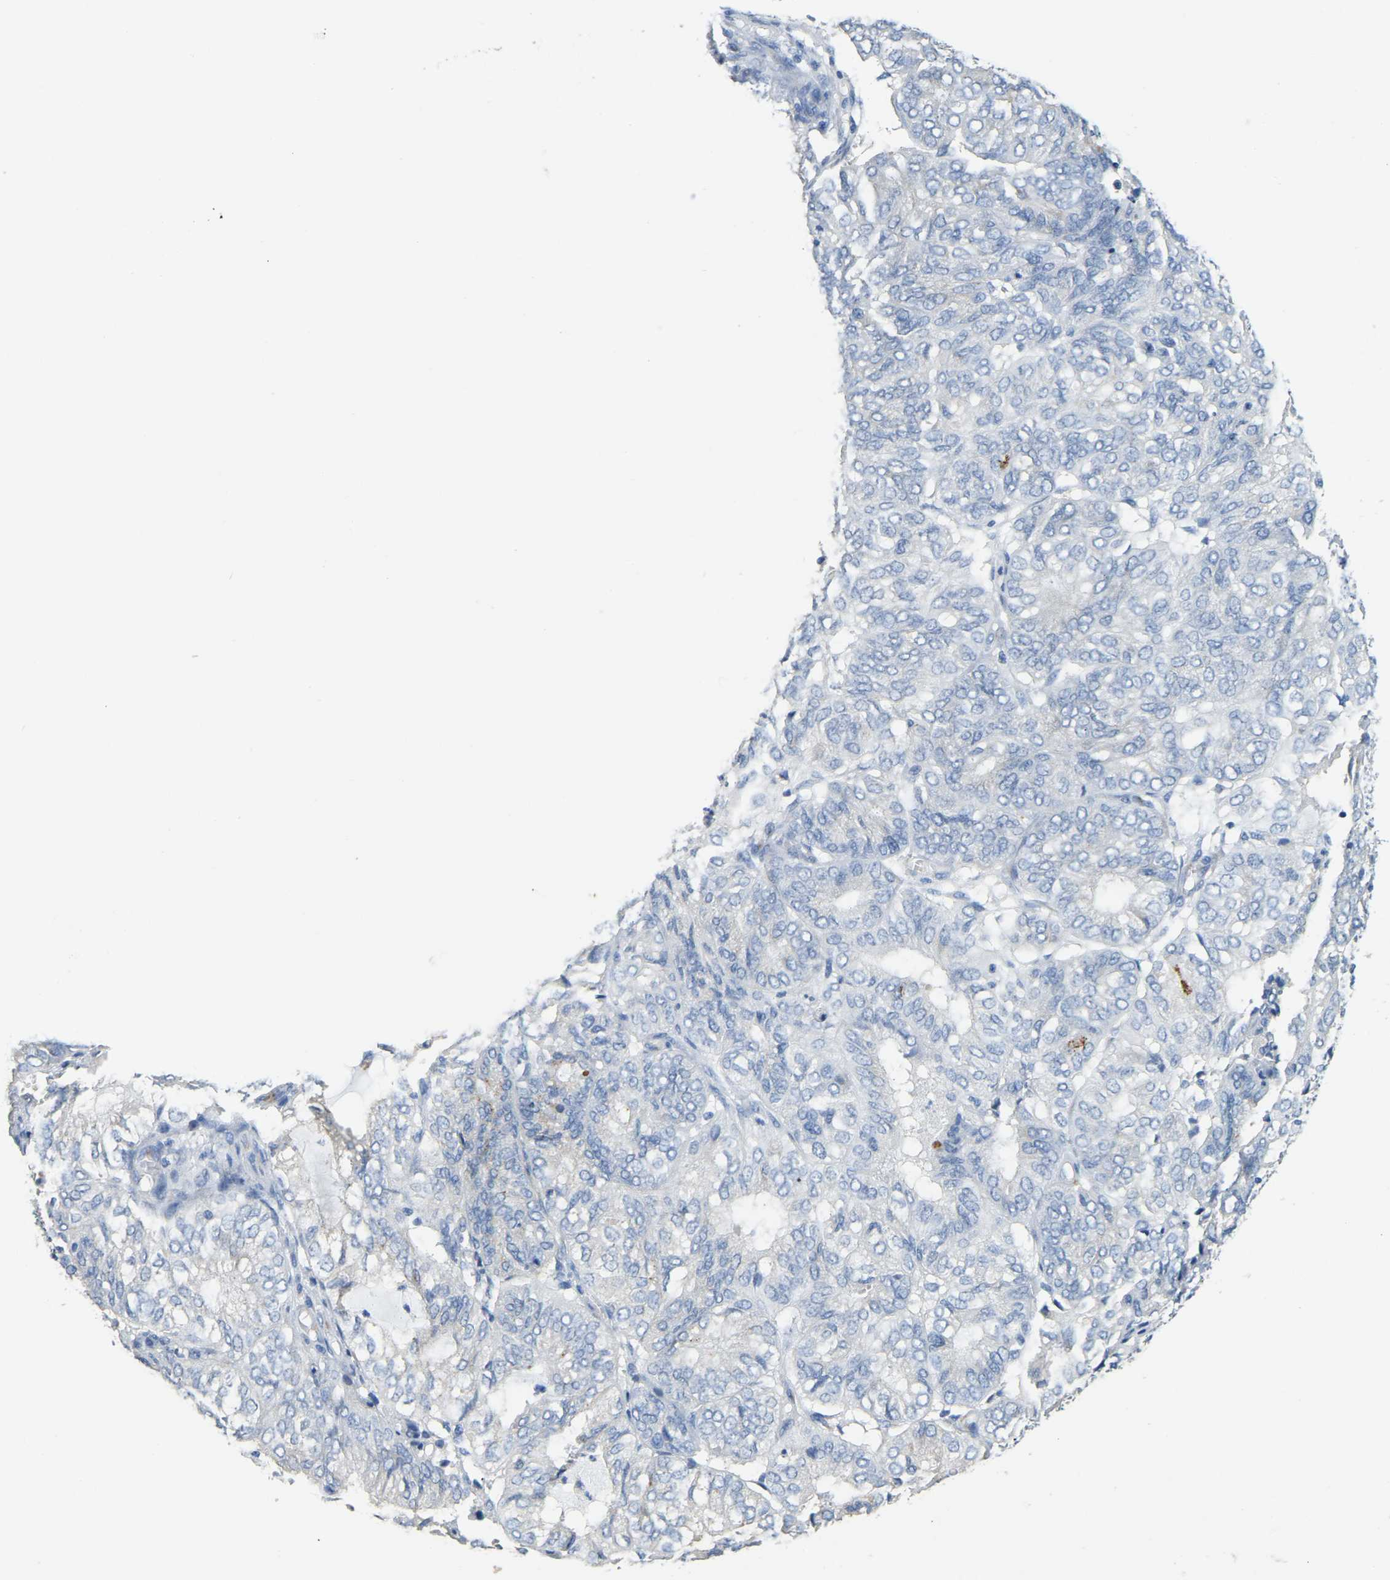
{"staining": {"intensity": "negative", "quantity": "none", "location": "none"}, "tissue": "endometrial cancer", "cell_type": "Tumor cells", "image_type": "cancer", "snomed": [{"axis": "morphology", "description": "Adenocarcinoma, NOS"}, {"axis": "topography", "description": "Uterus"}], "caption": "Human endometrial cancer (adenocarcinoma) stained for a protein using IHC reveals no staining in tumor cells.", "gene": "FAM174A", "patient": {"sex": "female", "age": 60}}